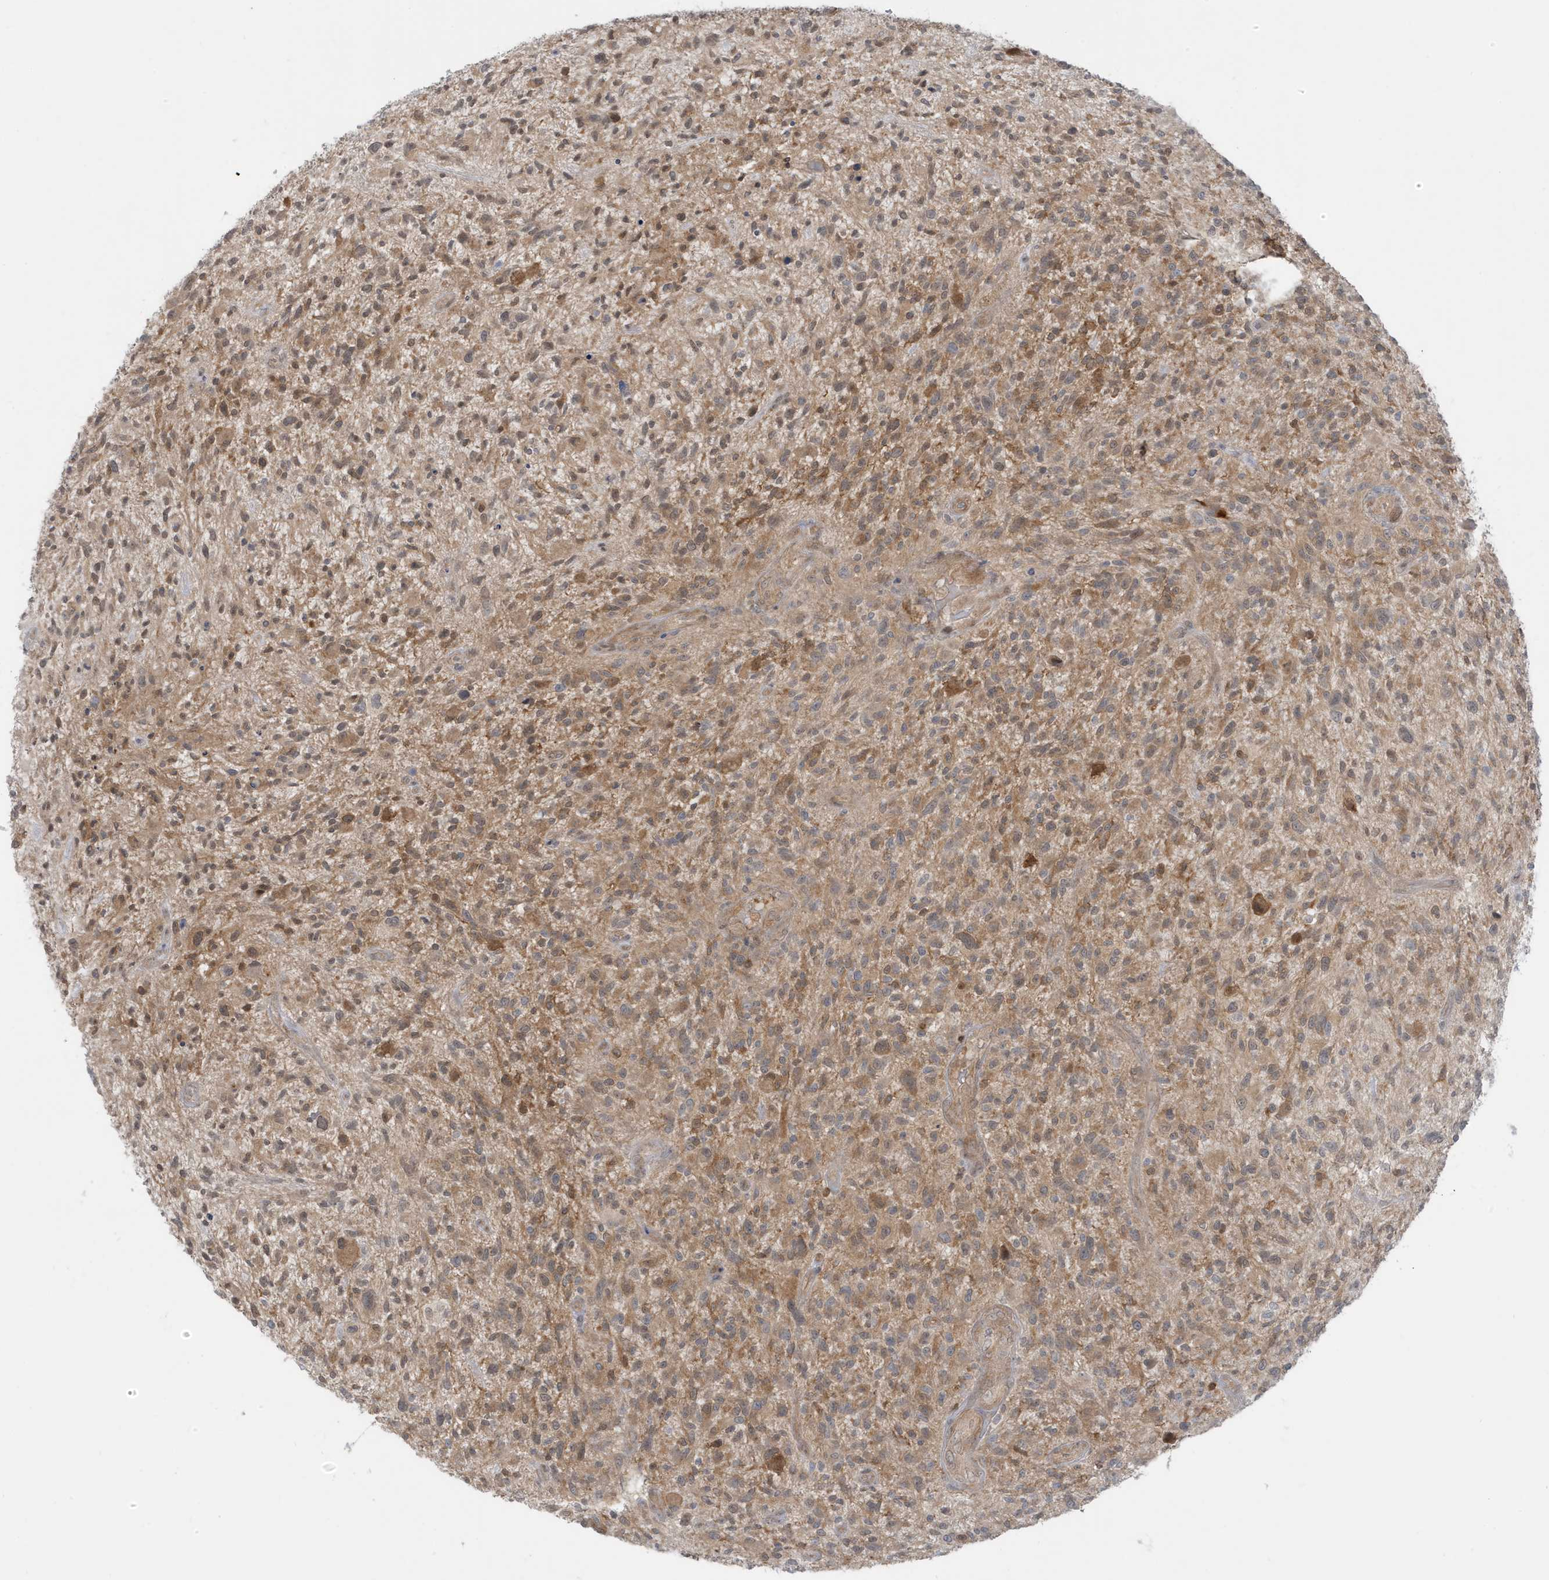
{"staining": {"intensity": "weak", "quantity": ">75%", "location": "cytoplasmic/membranous"}, "tissue": "glioma", "cell_type": "Tumor cells", "image_type": "cancer", "snomed": [{"axis": "morphology", "description": "Glioma, malignant, High grade"}, {"axis": "topography", "description": "Brain"}], "caption": "This image reveals immunohistochemistry (IHC) staining of high-grade glioma (malignant), with low weak cytoplasmic/membranous staining in about >75% of tumor cells.", "gene": "OGA", "patient": {"sex": "male", "age": 47}}